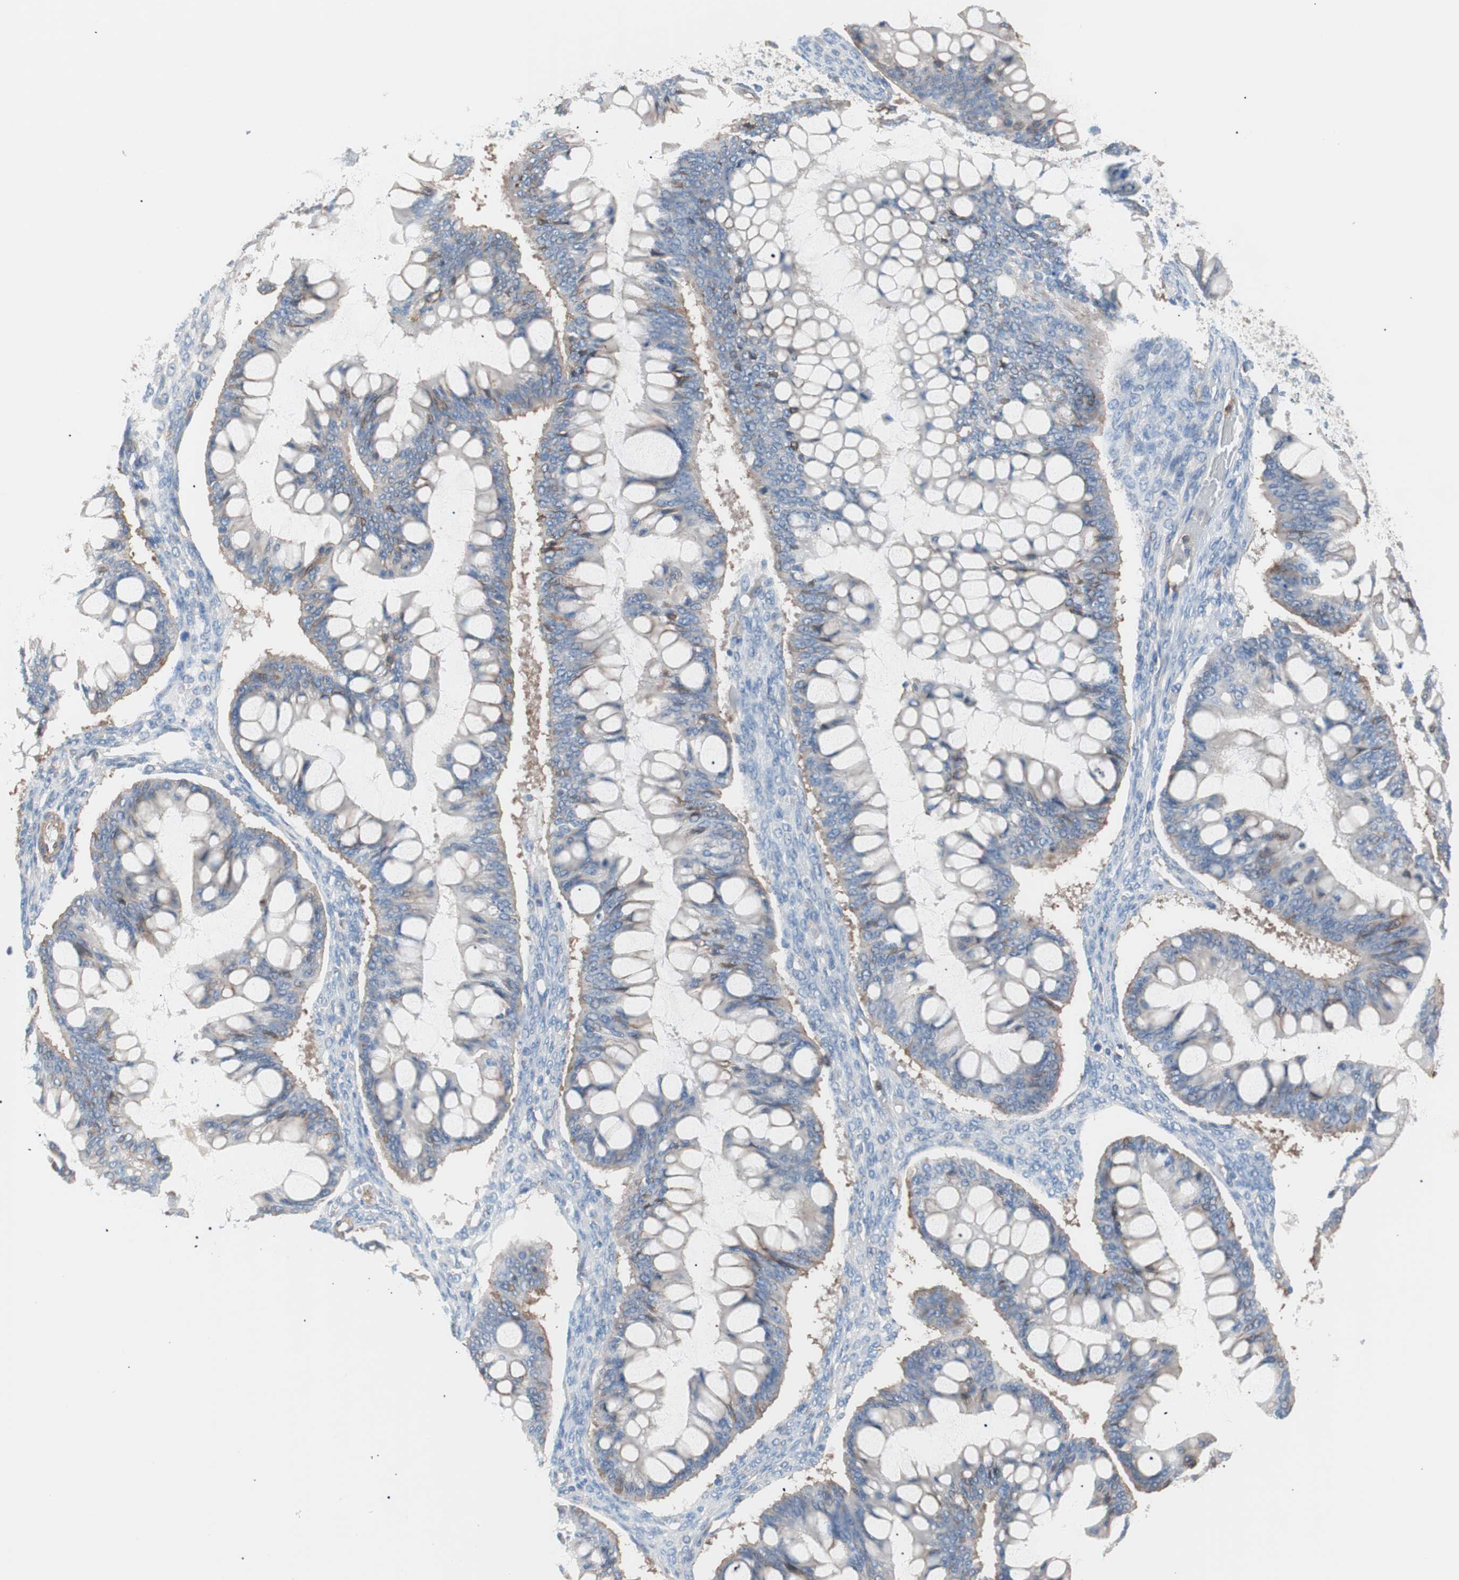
{"staining": {"intensity": "weak", "quantity": "<25%", "location": "cytoplasmic/membranous"}, "tissue": "ovarian cancer", "cell_type": "Tumor cells", "image_type": "cancer", "snomed": [{"axis": "morphology", "description": "Cystadenocarcinoma, mucinous, NOS"}, {"axis": "topography", "description": "Ovary"}], "caption": "This is an IHC image of human ovarian cancer. There is no staining in tumor cells.", "gene": "GPR160", "patient": {"sex": "female", "age": 73}}